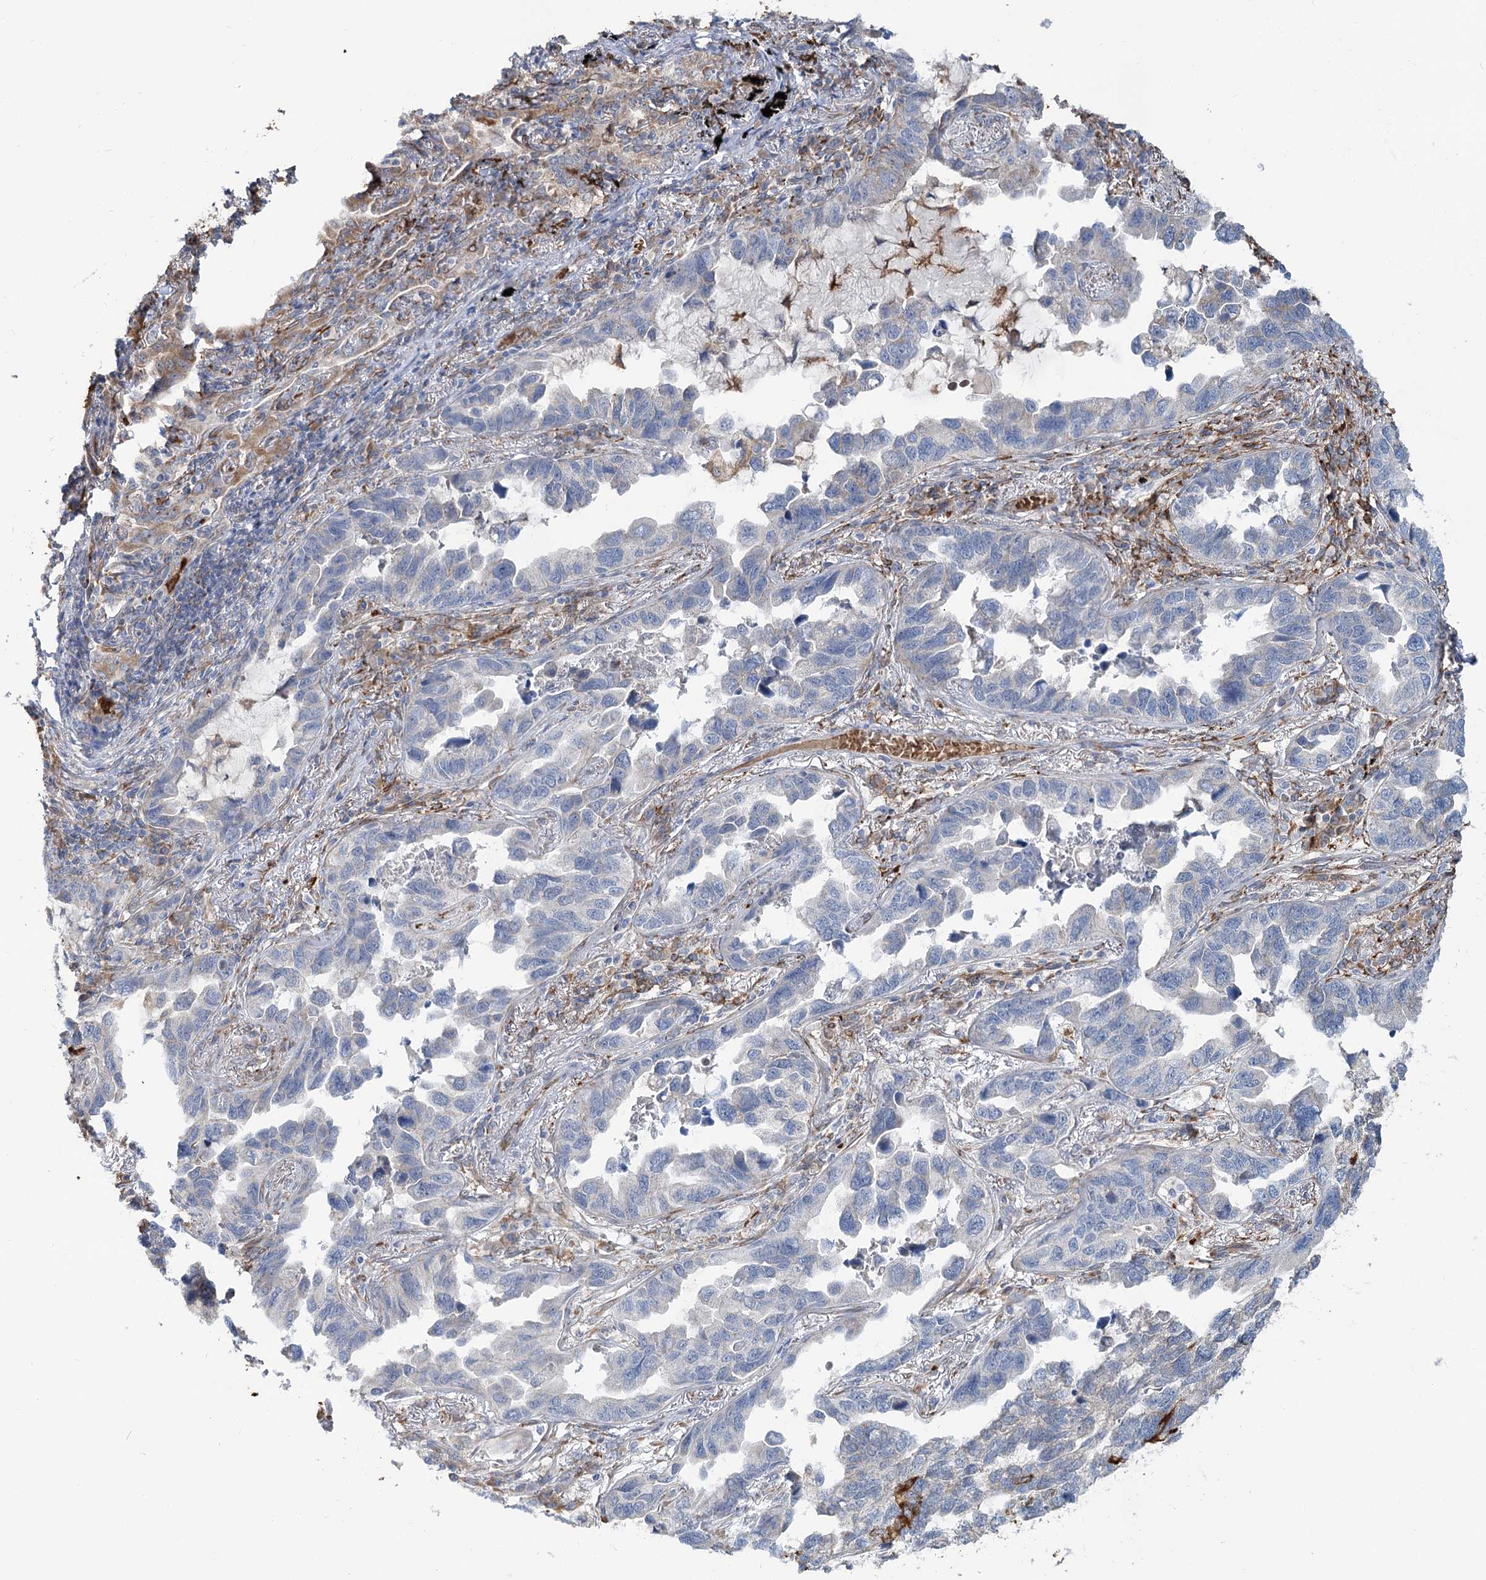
{"staining": {"intensity": "negative", "quantity": "none", "location": "none"}, "tissue": "lung cancer", "cell_type": "Tumor cells", "image_type": "cancer", "snomed": [{"axis": "morphology", "description": "Adenocarcinoma, NOS"}, {"axis": "topography", "description": "Lung"}], "caption": "A photomicrograph of human lung adenocarcinoma is negative for staining in tumor cells.", "gene": "CIB4", "patient": {"sex": "male", "age": 67}}